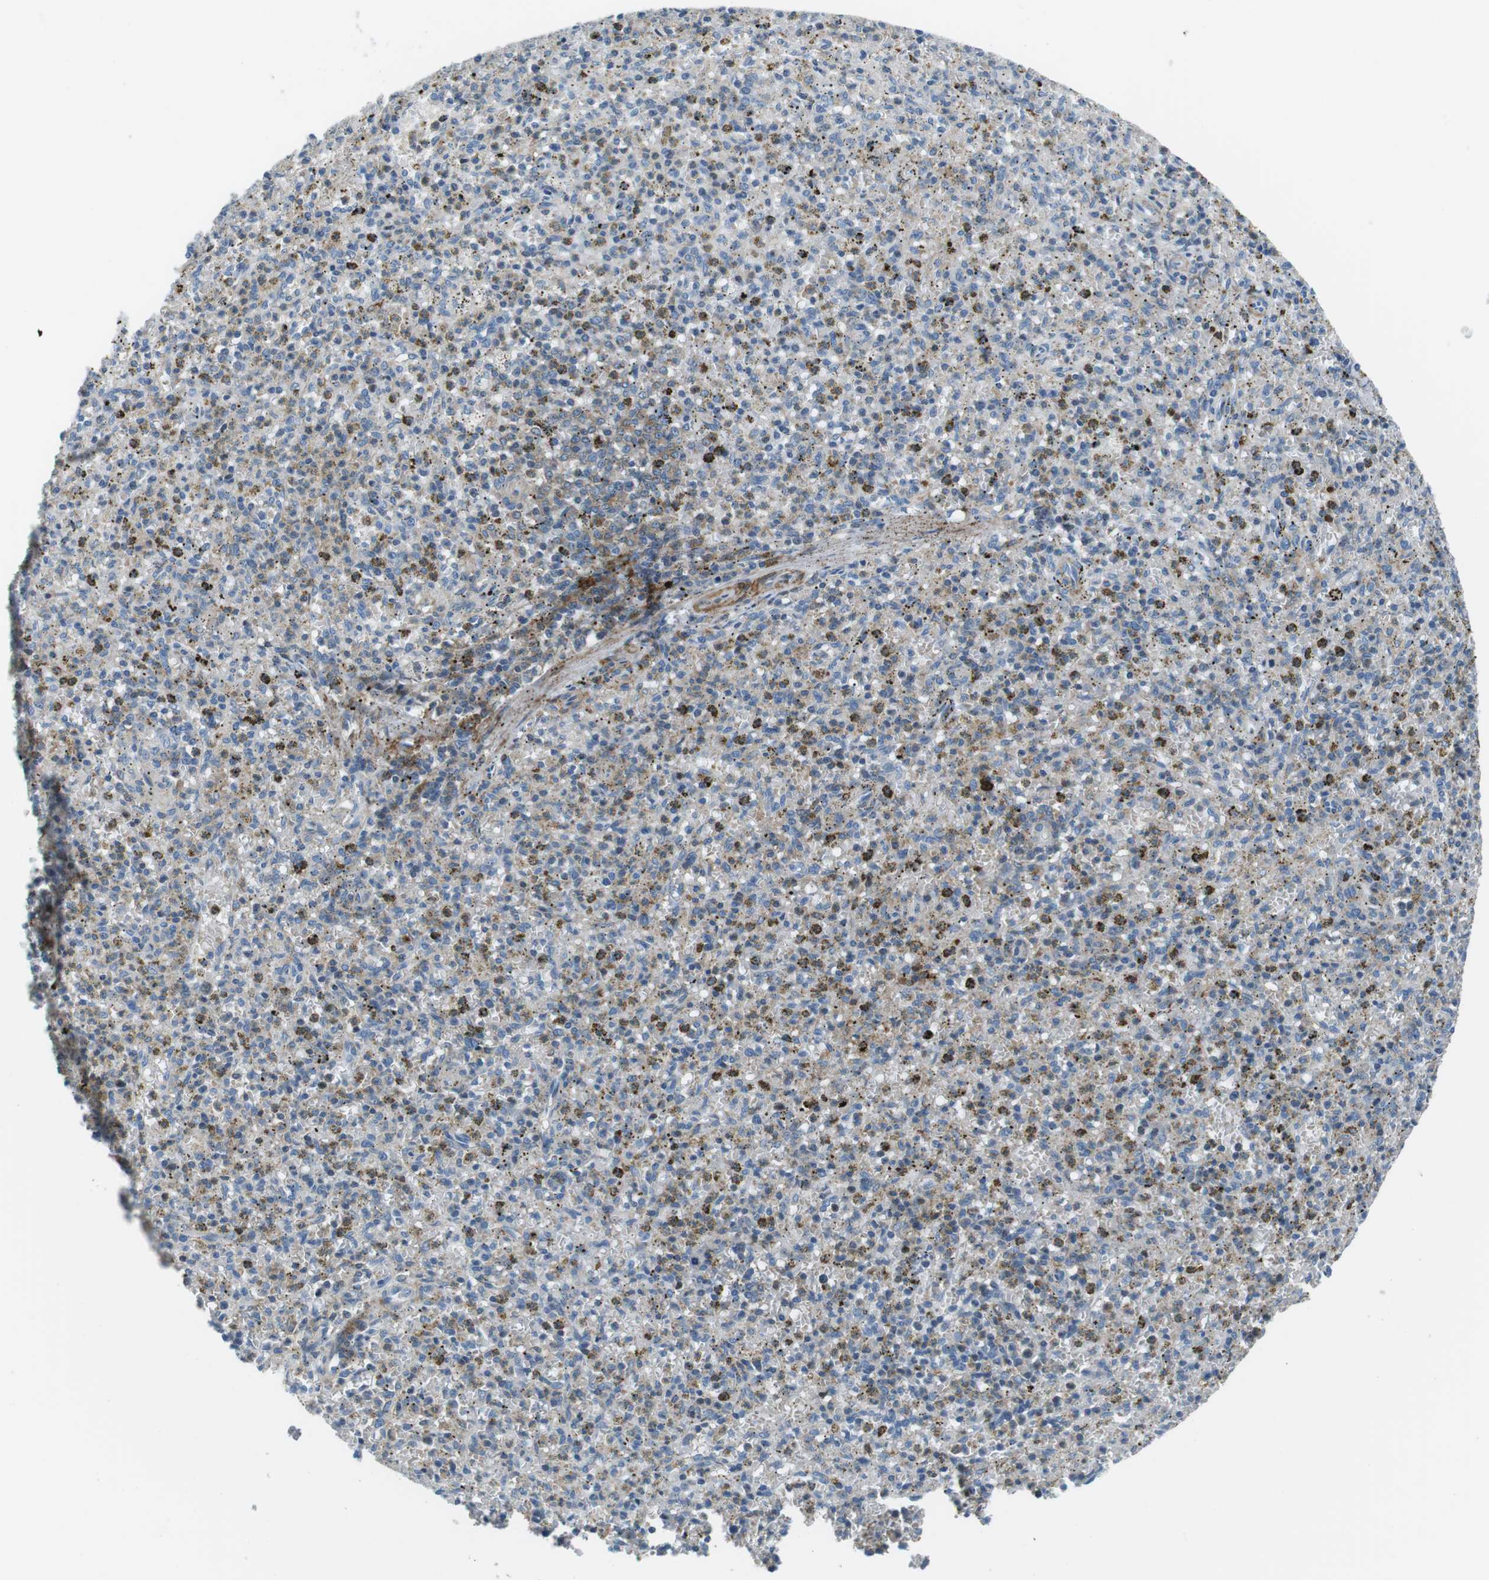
{"staining": {"intensity": "moderate", "quantity": "<25%", "location": "cytoplasmic/membranous"}, "tissue": "spleen", "cell_type": "Cells in red pulp", "image_type": "normal", "snomed": [{"axis": "morphology", "description": "Normal tissue, NOS"}, {"axis": "topography", "description": "Spleen"}], "caption": "Immunohistochemical staining of benign human spleen reveals moderate cytoplasmic/membranous protein positivity in approximately <25% of cells in red pulp.", "gene": "ARVCF", "patient": {"sex": "male", "age": 72}}